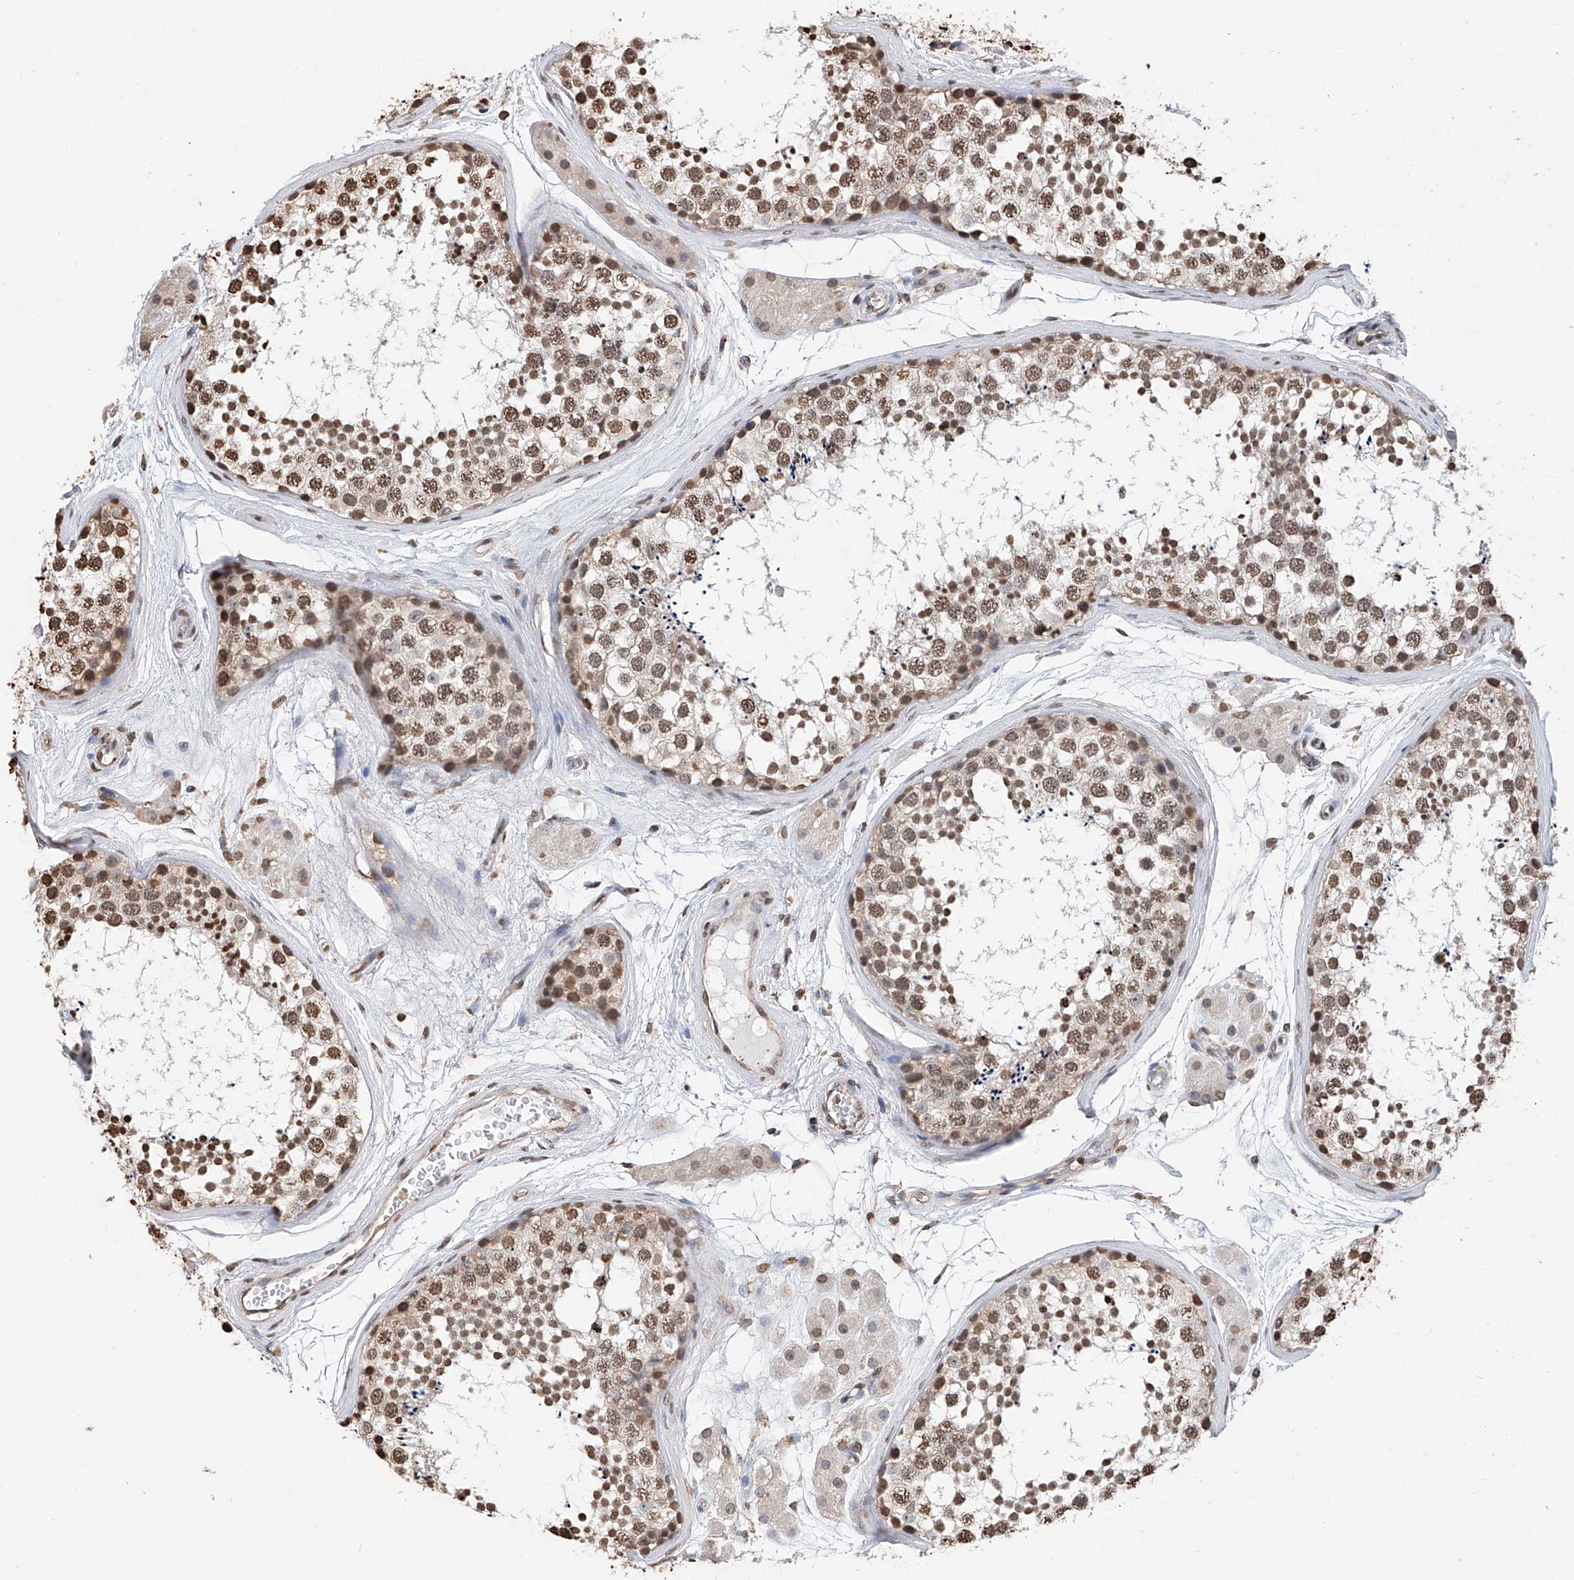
{"staining": {"intensity": "moderate", "quantity": ">75%", "location": "nuclear"}, "tissue": "testis", "cell_type": "Cells in seminiferous ducts", "image_type": "normal", "snomed": [{"axis": "morphology", "description": "Normal tissue, NOS"}, {"axis": "topography", "description": "Testis"}], "caption": "IHC (DAB) staining of normal human testis reveals moderate nuclear protein staining in approximately >75% of cells in seminiferous ducts. The protein of interest is stained brown, and the nuclei are stained in blue (DAB IHC with brightfield microscopy, high magnification).", "gene": "RP9", "patient": {"sex": "male", "age": 56}}